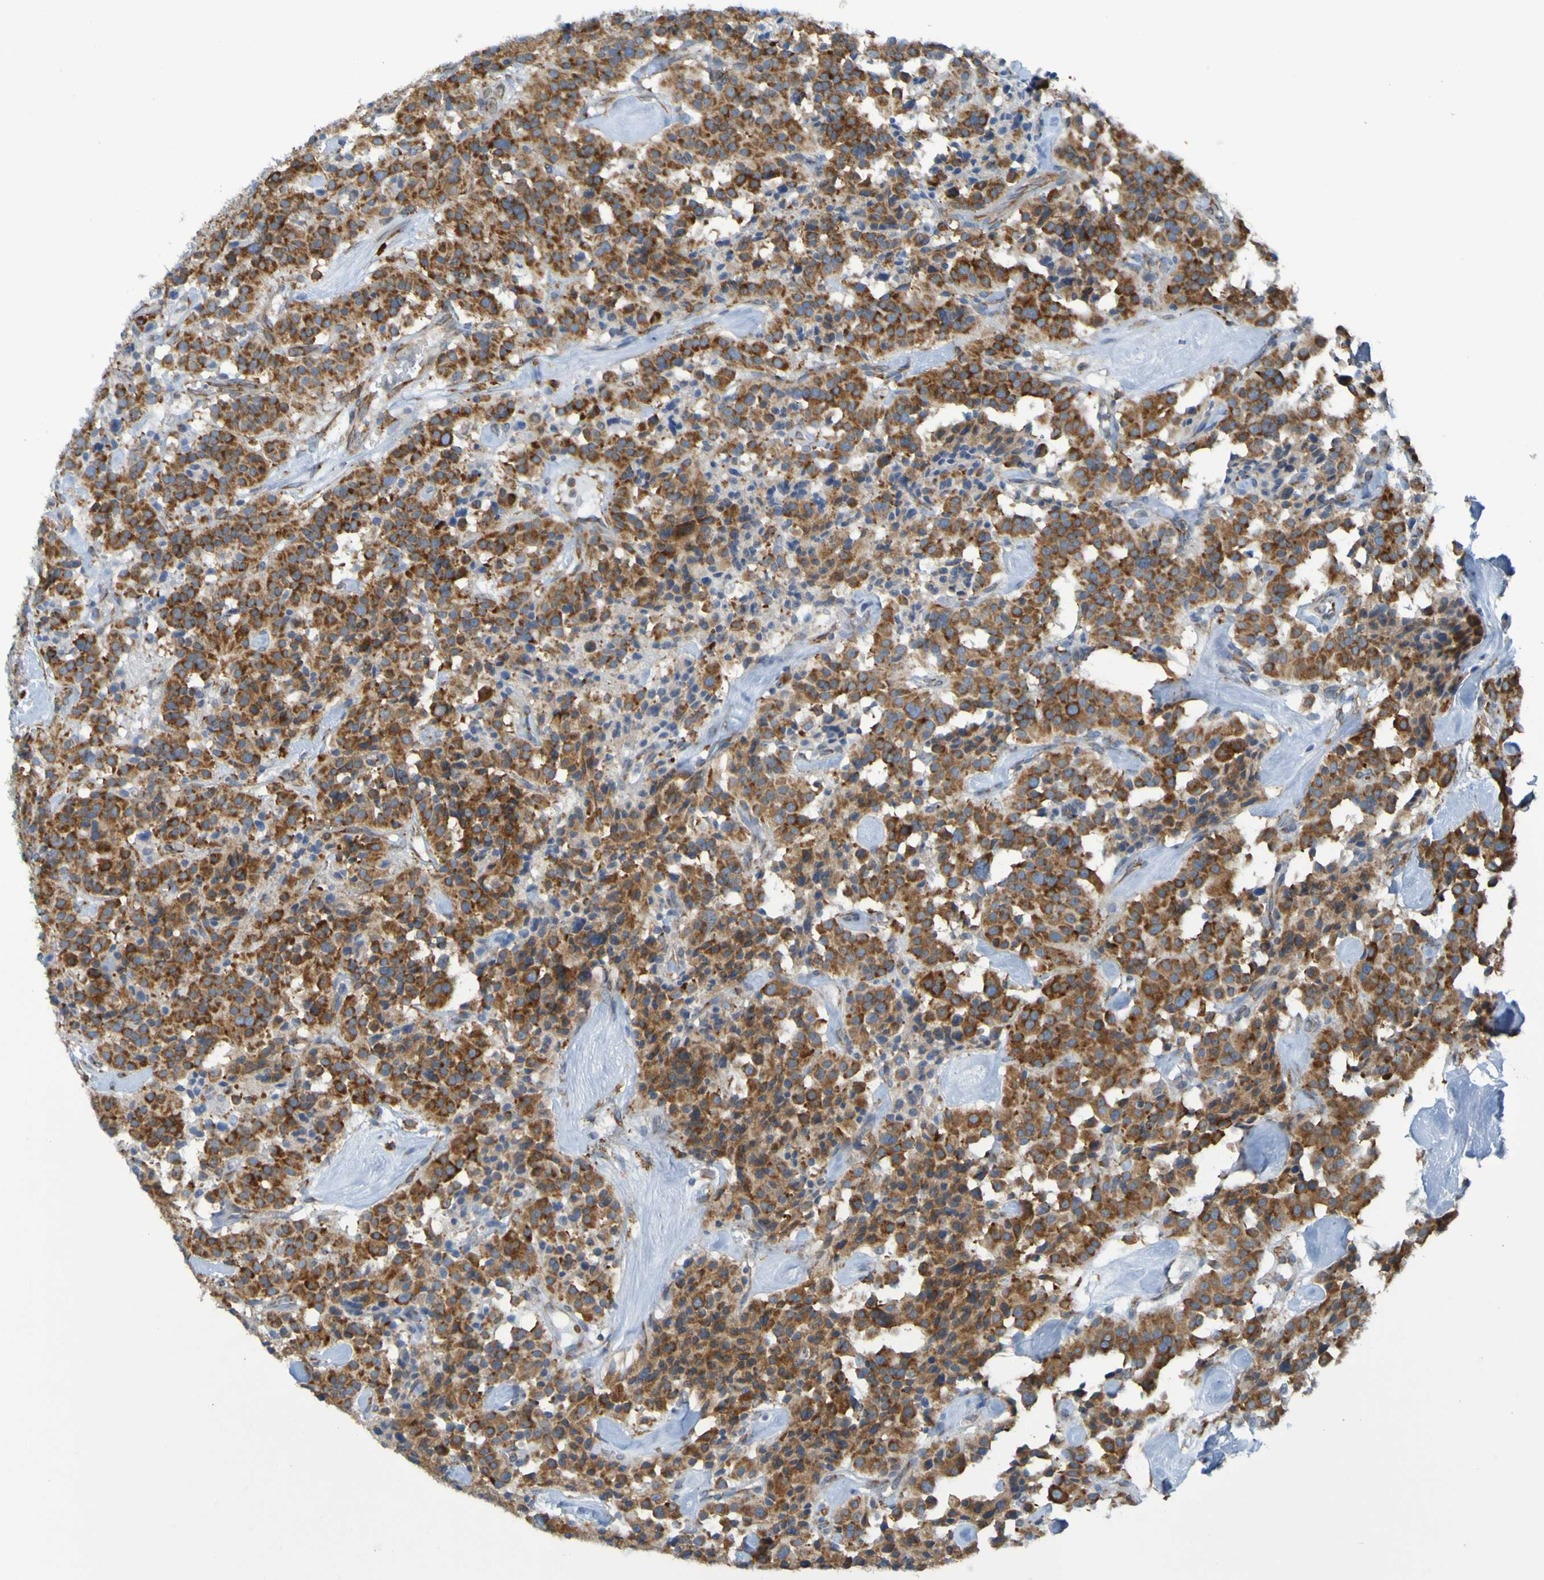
{"staining": {"intensity": "moderate", "quantity": ">75%", "location": "cytoplasmic/membranous"}, "tissue": "carcinoid", "cell_type": "Tumor cells", "image_type": "cancer", "snomed": [{"axis": "morphology", "description": "Carcinoid, malignant, NOS"}, {"axis": "topography", "description": "Lung"}], "caption": "Protein staining displays moderate cytoplasmic/membranous positivity in approximately >75% of tumor cells in carcinoid.", "gene": "SSR1", "patient": {"sex": "male", "age": 30}}